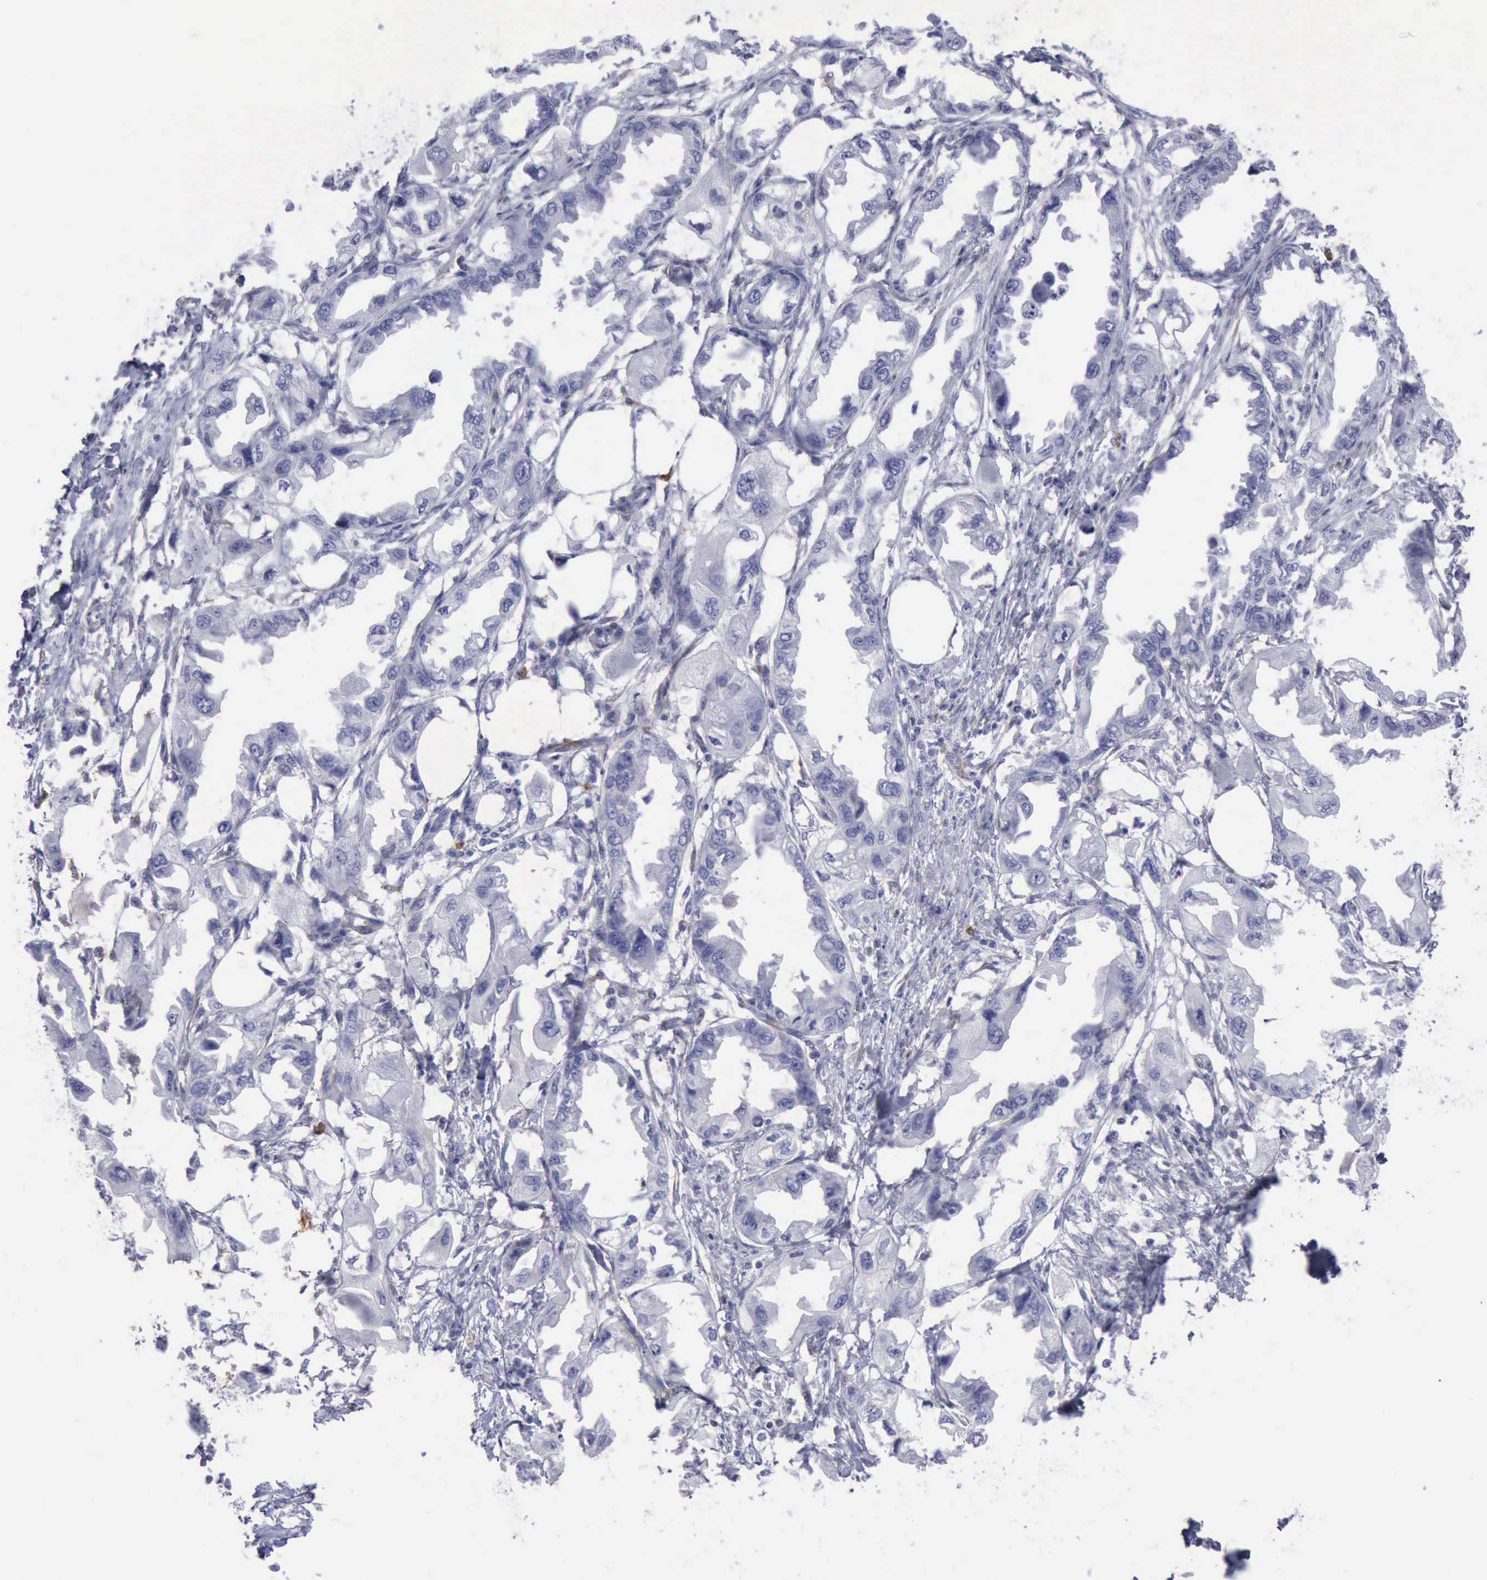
{"staining": {"intensity": "negative", "quantity": "none", "location": "none"}, "tissue": "endometrial cancer", "cell_type": "Tumor cells", "image_type": "cancer", "snomed": [{"axis": "morphology", "description": "Adenocarcinoma, NOS"}, {"axis": "topography", "description": "Endometrium"}], "caption": "Endometrial adenocarcinoma was stained to show a protein in brown. There is no significant positivity in tumor cells. (IHC, brightfield microscopy, high magnification).", "gene": "FHL1", "patient": {"sex": "female", "age": 67}}